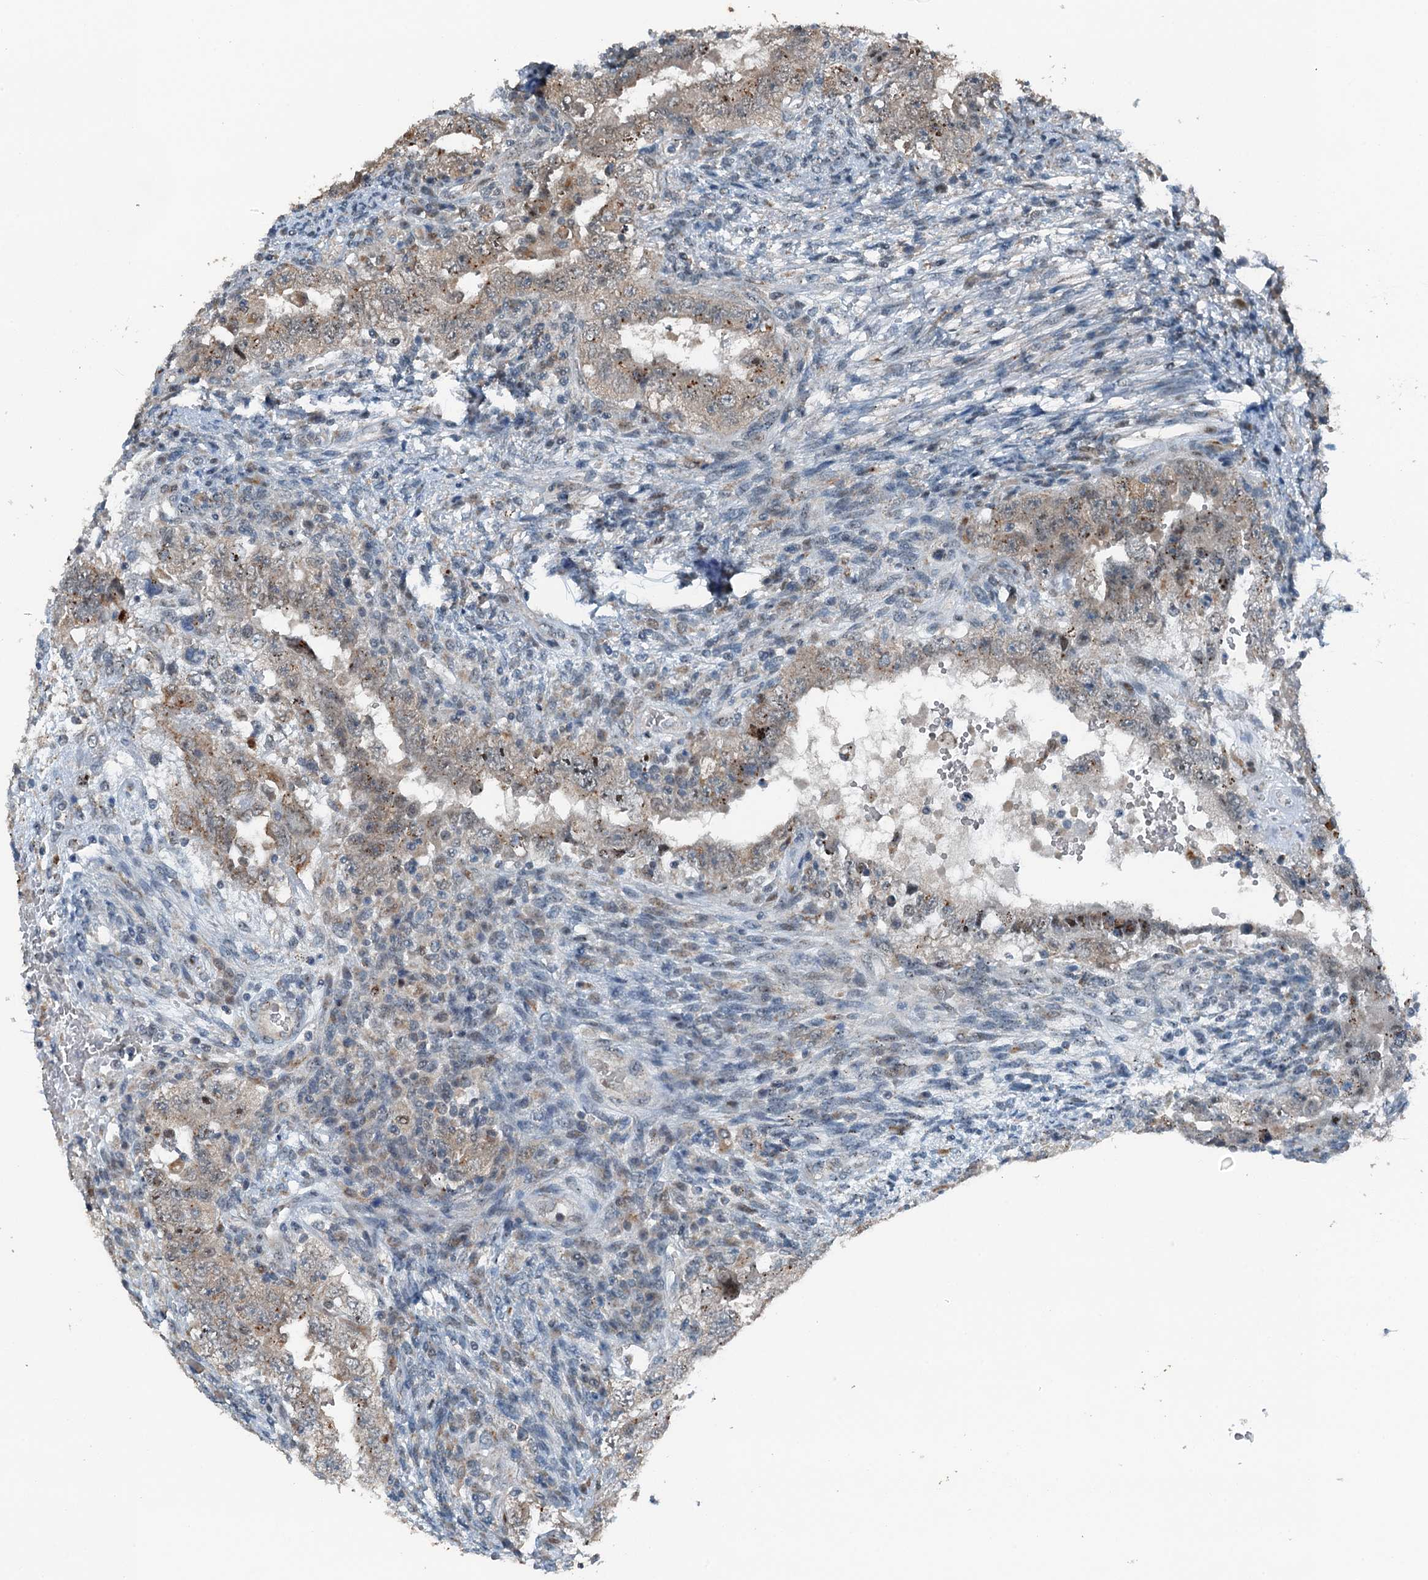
{"staining": {"intensity": "weak", "quantity": ">75%", "location": "cytoplasmic/membranous"}, "tissue": "testis cancer", "cell_type": "Tumor cells", "image_type": "cancer", "snomed": [{"axis": "morphology", "description": "Carcinoma, Embryonal, NOS"}, {"axis": "topography", "description": "Testis"}], "caption": "Immunohistochemistry (DAB) staining of human embryonal carcinoma (testis) displays weak cytoplasmic/membranous protein expression in approximately >75% of tumor cells.", "gene": "BMERB1", "patient": {"sex": "male", "age": 26}}